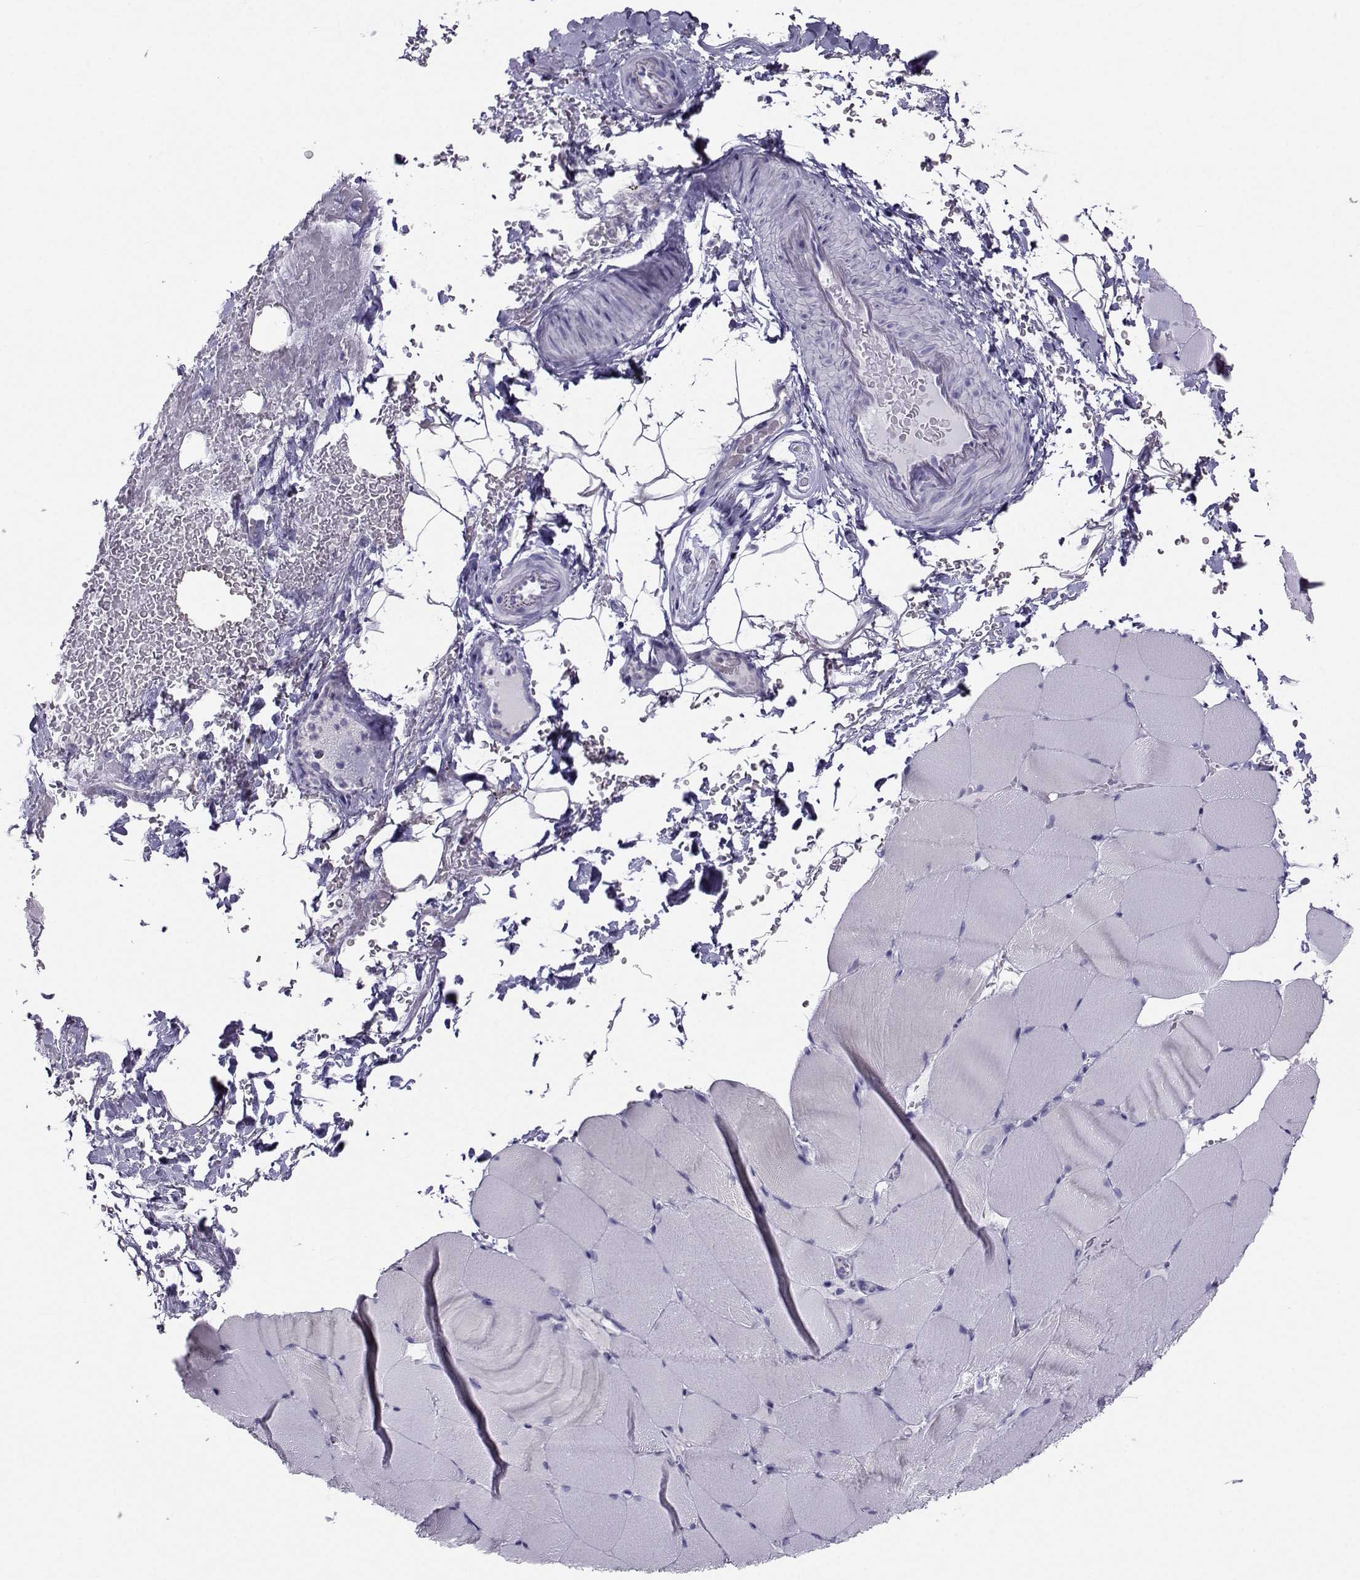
{"staining": {"intensity": "negative", "quantity": "none", "location": "none"}, "tissue": "skeletal muscle", "cell_type": "Myocytes", "image_type": "normal", "snomed": [{"axis": "morphology", "description": "Normal tissue, NOS"}, {"axis": "topography", "description": "Skeletal muscle"}], "caption": "This image is of normal skeletal muscle stained with immunohistochemistry to label a protein in brown with the nuclei are counter-stained blue. There is no staining in myocytes.", "gene": "PGK1", "patient": {"sex": "female", "age": 37}}